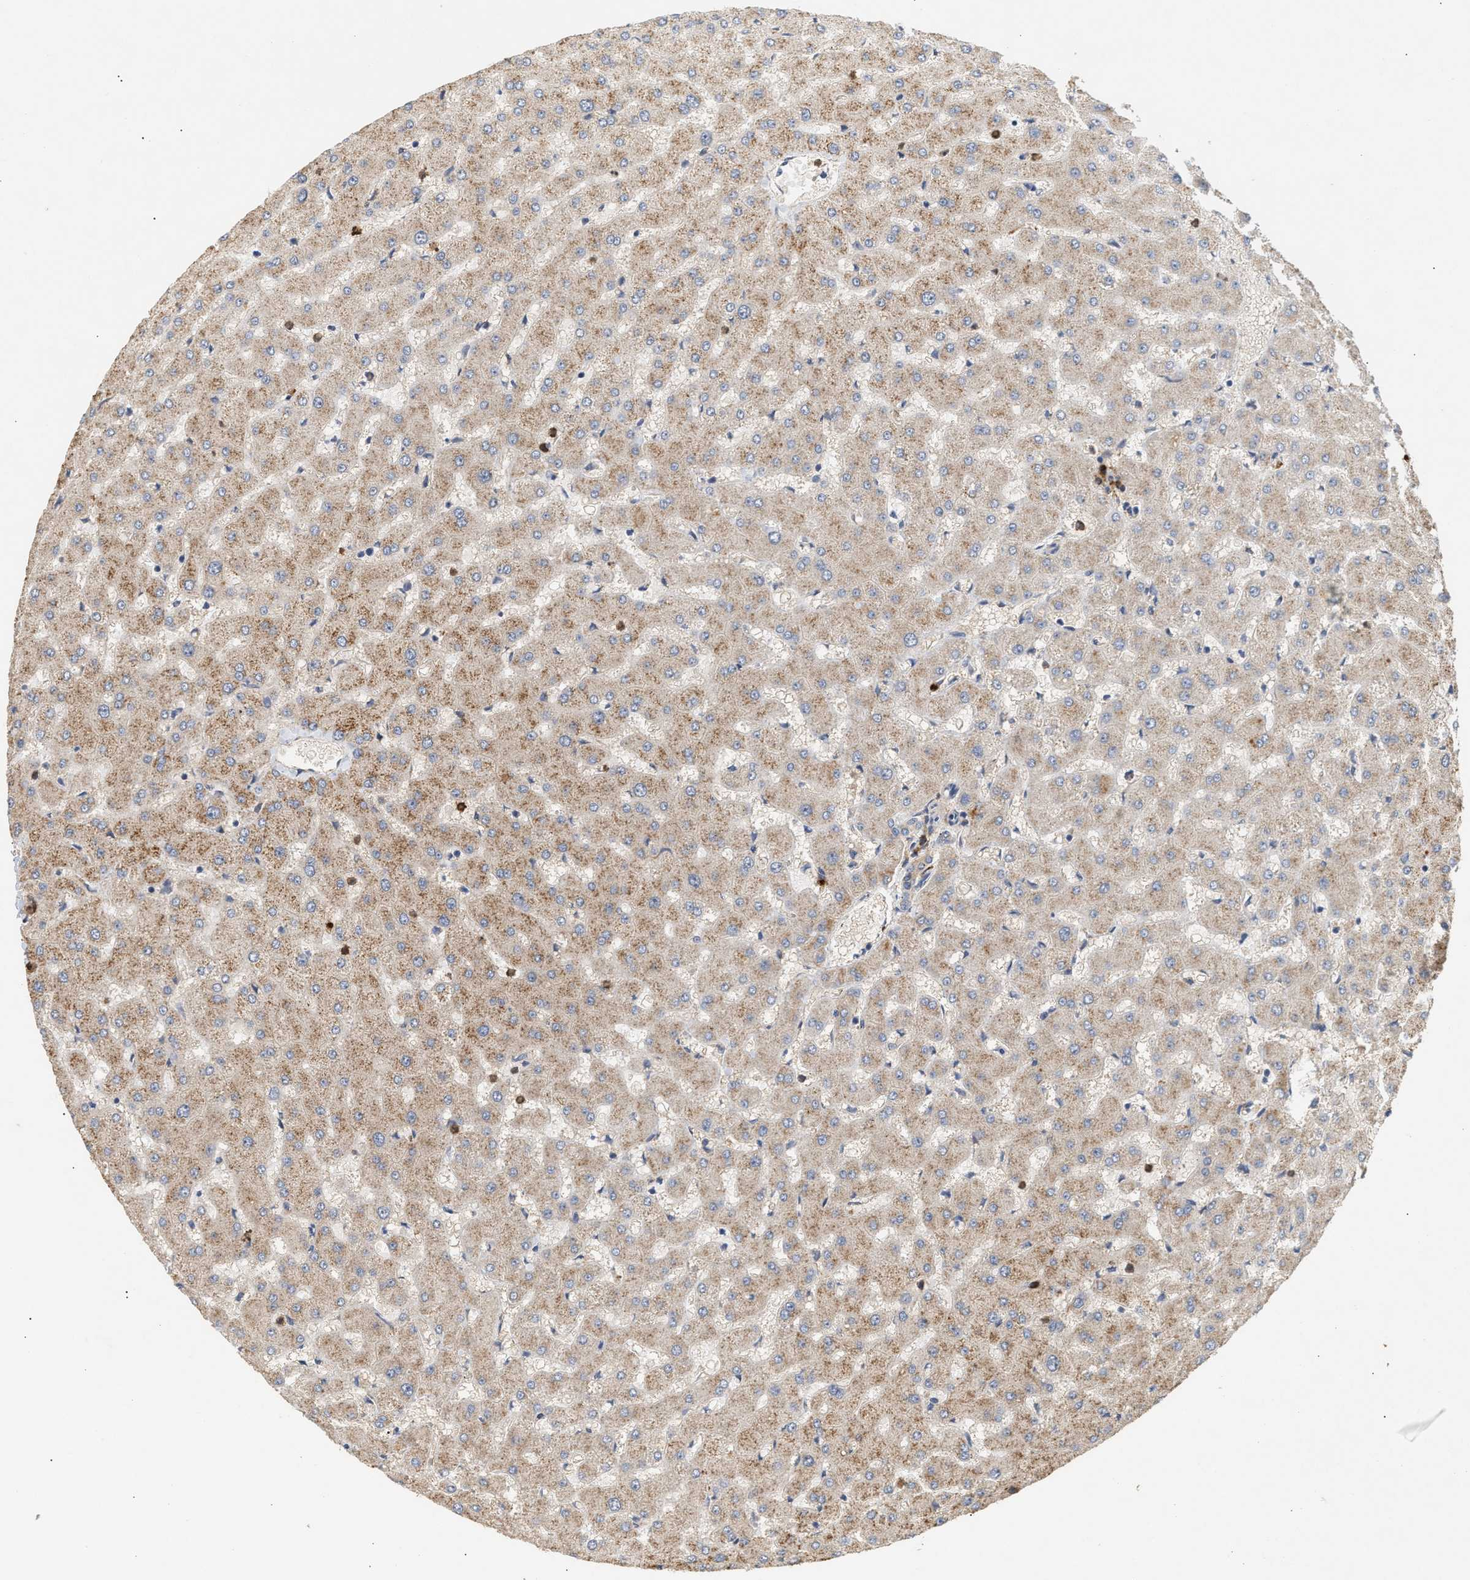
{"staining": {"intensity": "weak", "quantity": ">75%", "location": "cytoplasmic/membranous"}, "tissue": "liver", "cell_type": "Cholangiocytes", "image_type": "normal", "snomed": [{"axis": "morphology", "description": "Normal tissue, NOS"}, {"axis": "topography", "description": "Liver"}], "caption": "Immunohistochemistry (IHC) image of unremarkable liver: human liver stained using IHC reveals low levels of weak protein expression localized specifically in the cytoplasmic/membranous of cholangiocytes, appearing as a cytoplasmic/membranous brown color.", "gene": "PLCD1", "patient": {"sex": "female", "age": 63}}